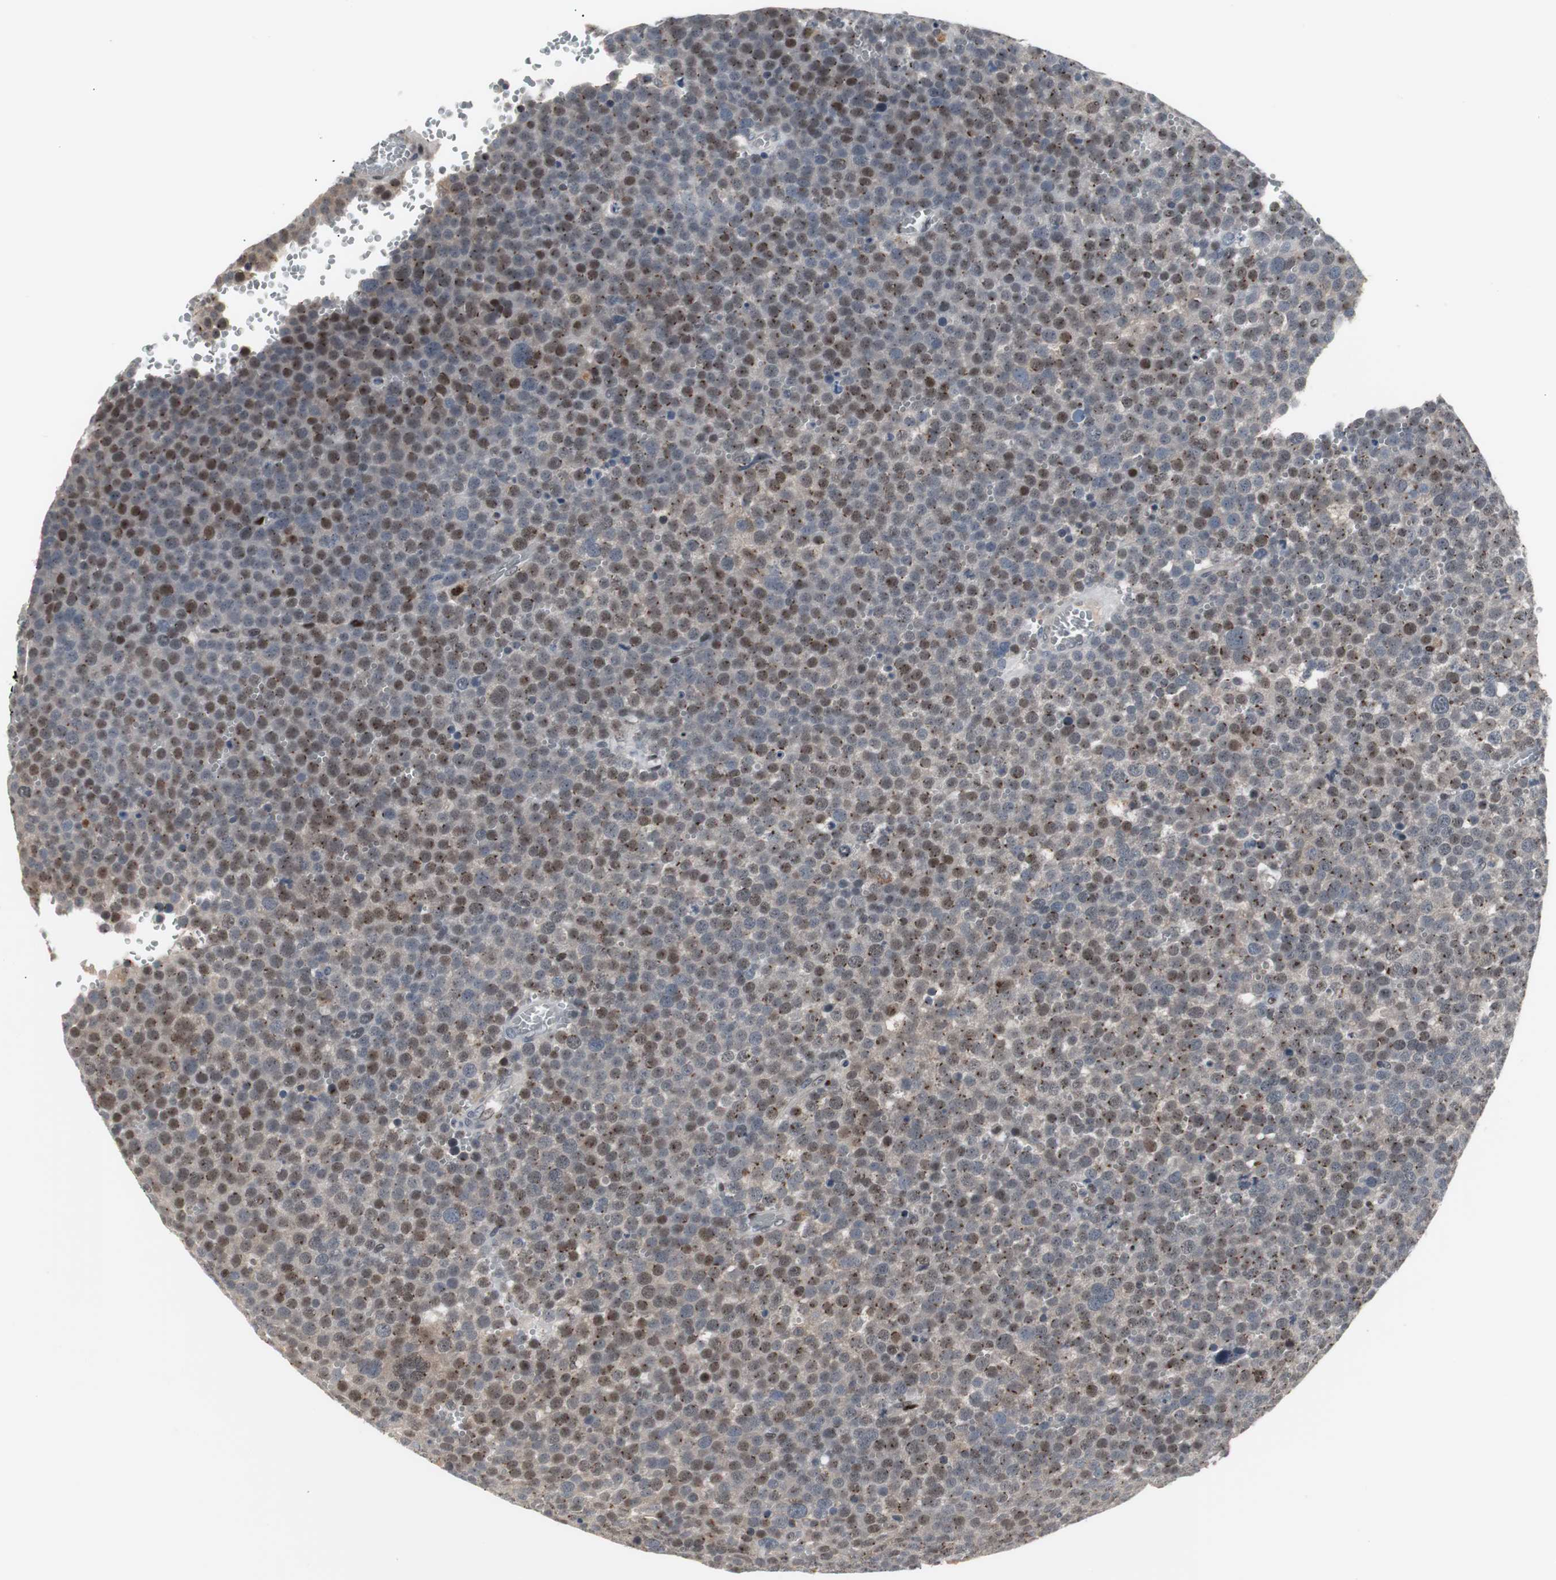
{"staining": {"intensity": "weak", "quantity": "25%-75%", "location": "nuclear"}, "tissue": "testis cancer", "cell_type": "Tumor cells", "image_type": "cancer", "snomed": [{"axis": "morphology", "description": "Seminoma, NOS"}, {"axis": "topography", "description": "Testis"}], "caption": "About 25%-75% of tumor cells in seminoma (testis) show weak nuclear protein staining as visualized by brown immunohistochemical staining.", "gene": "GRK2", "patient": {"sex": "male", "age": 71}}